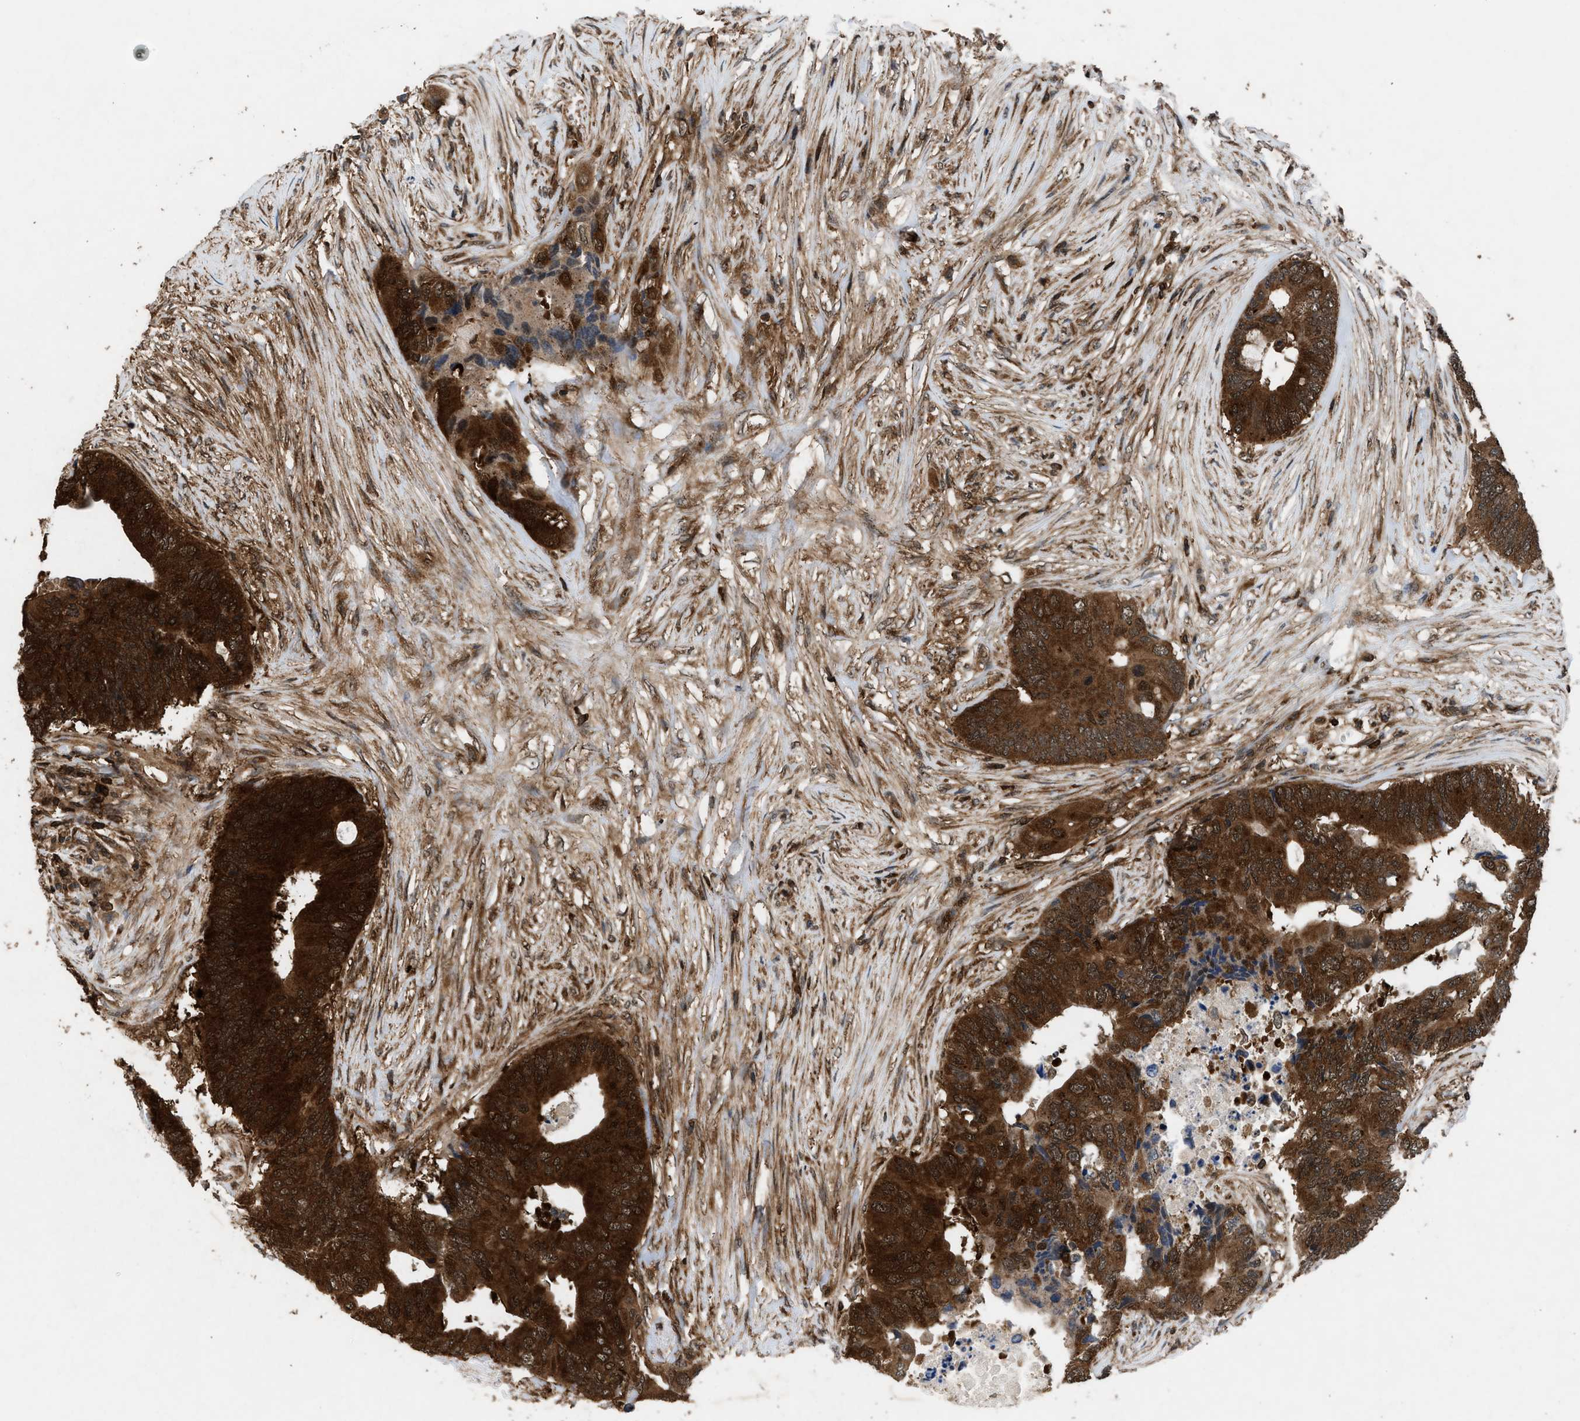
{"staining": {"intensity": "strong", "quantity": ">75%", "location": "cytoplasmic/membranous,nuclear"}, "tissue": "colorectal cancer", "cell_type": "Tumor cells", "image_type": "cancer", "snomed": [{"axis": "morphology", "description": "Adenocarcinoma, NOS"}, {"axis": "topography", "description": "Colon"}], "caption": "Brown immunohistochemical staining in colorectal adenocarcinoma exhibits strong cytoplasmic/membranous and nuclear staining in about >75% of tumor cells.", "gene": "OXSR1", "patient": {"sex": "male", "age": 71}}